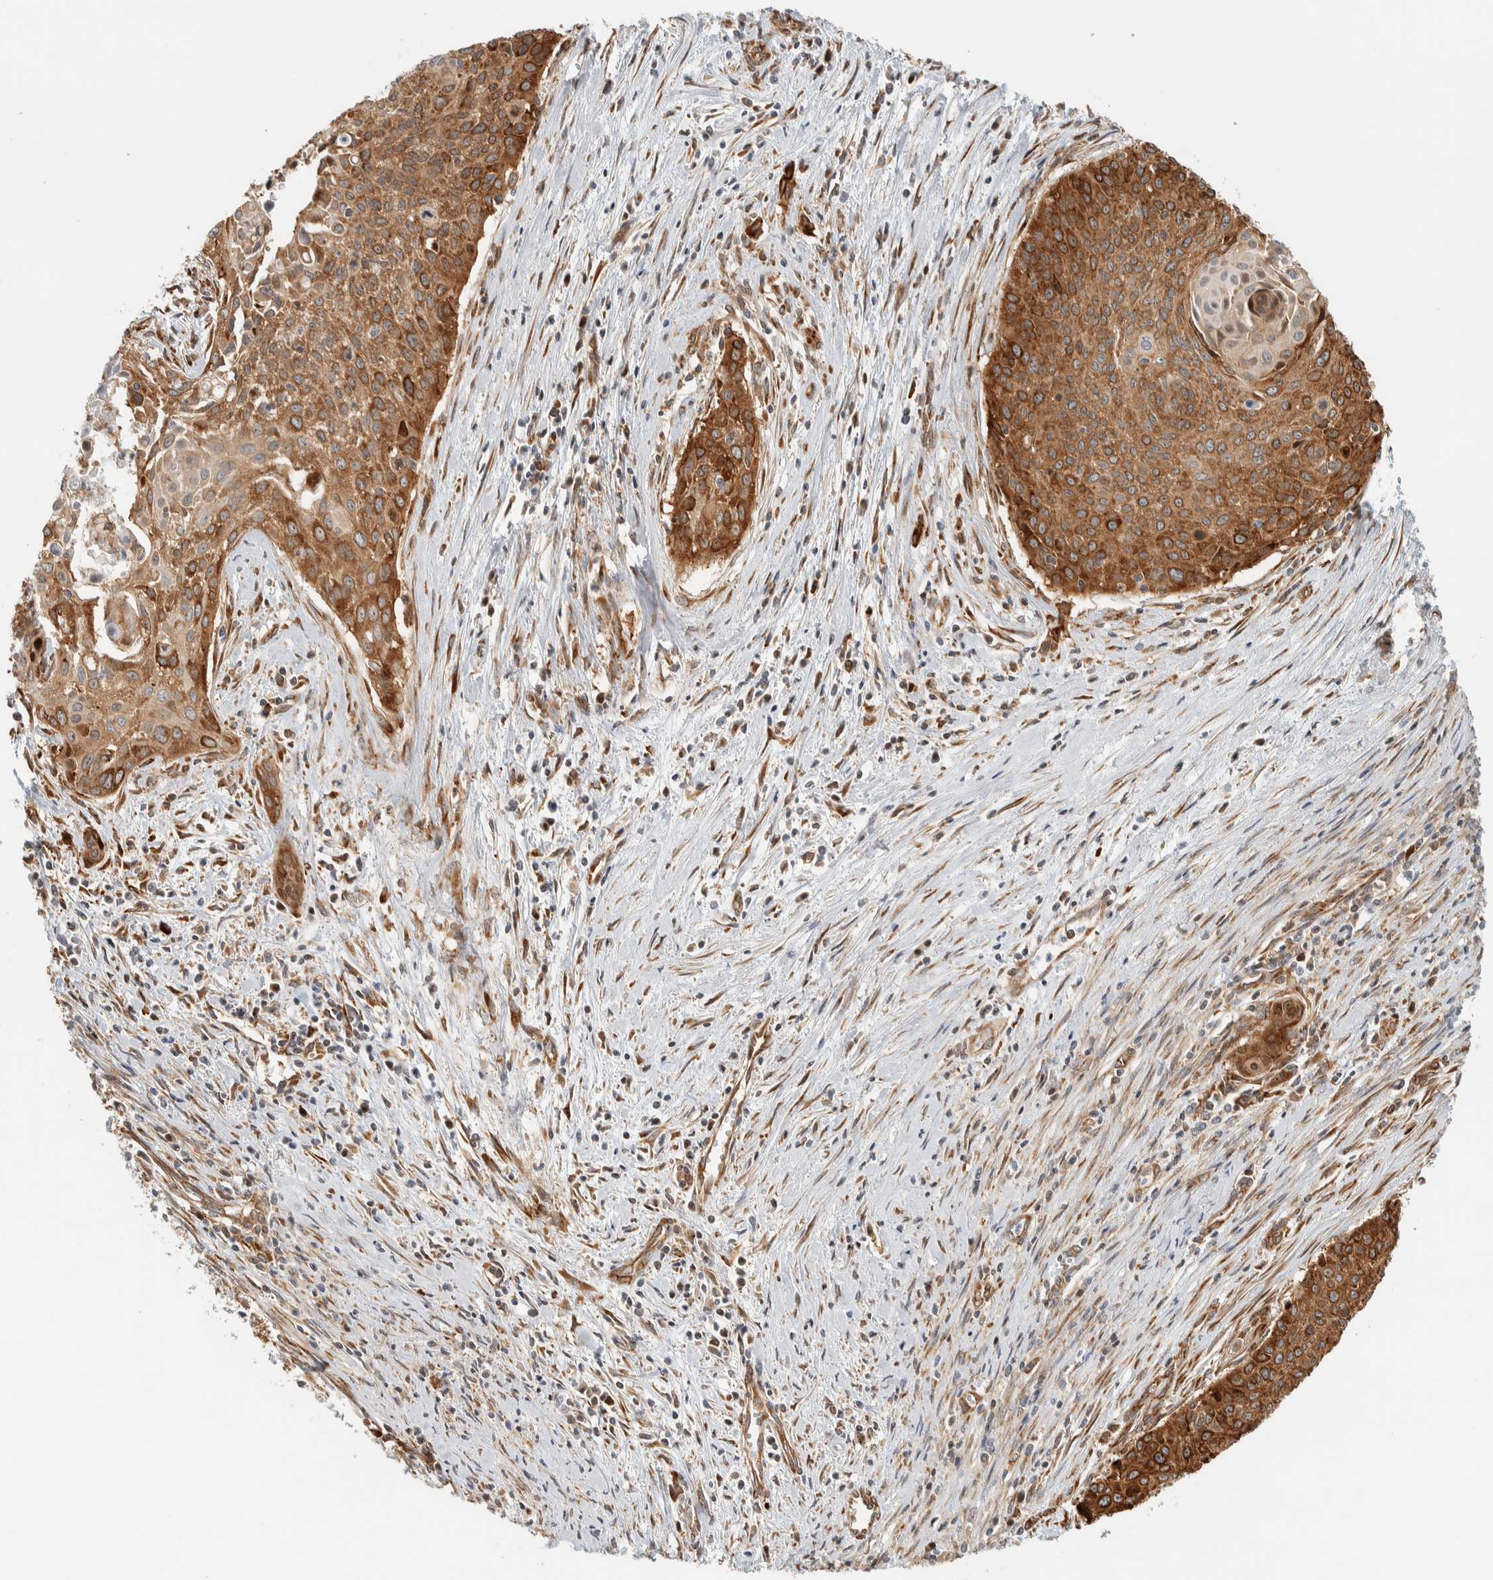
{"staining": {"intensity": "strong", "quantity": ">75%", "location": "cytoplasmic/membranous"}, "tissue": "cervical cancer", "cell_type": "Tumor cells", "image_type": "cancer", "snomed": [{"axis": "morphology", "description": "Squamous cell carcinoma, NOS"}, {"axis": "topography", "description": "Cervix"}], "caption": "Immunohistochemical staining of human cervical cancer reveals strong cytoplasmic/membranous protein positivity in approximately >75% of tumor cells. (brown staining indicates protein expression, while blue staining denotes nuclei).", "gene": "LLGL2", "patient": {"sex": "female", "age": 55}}